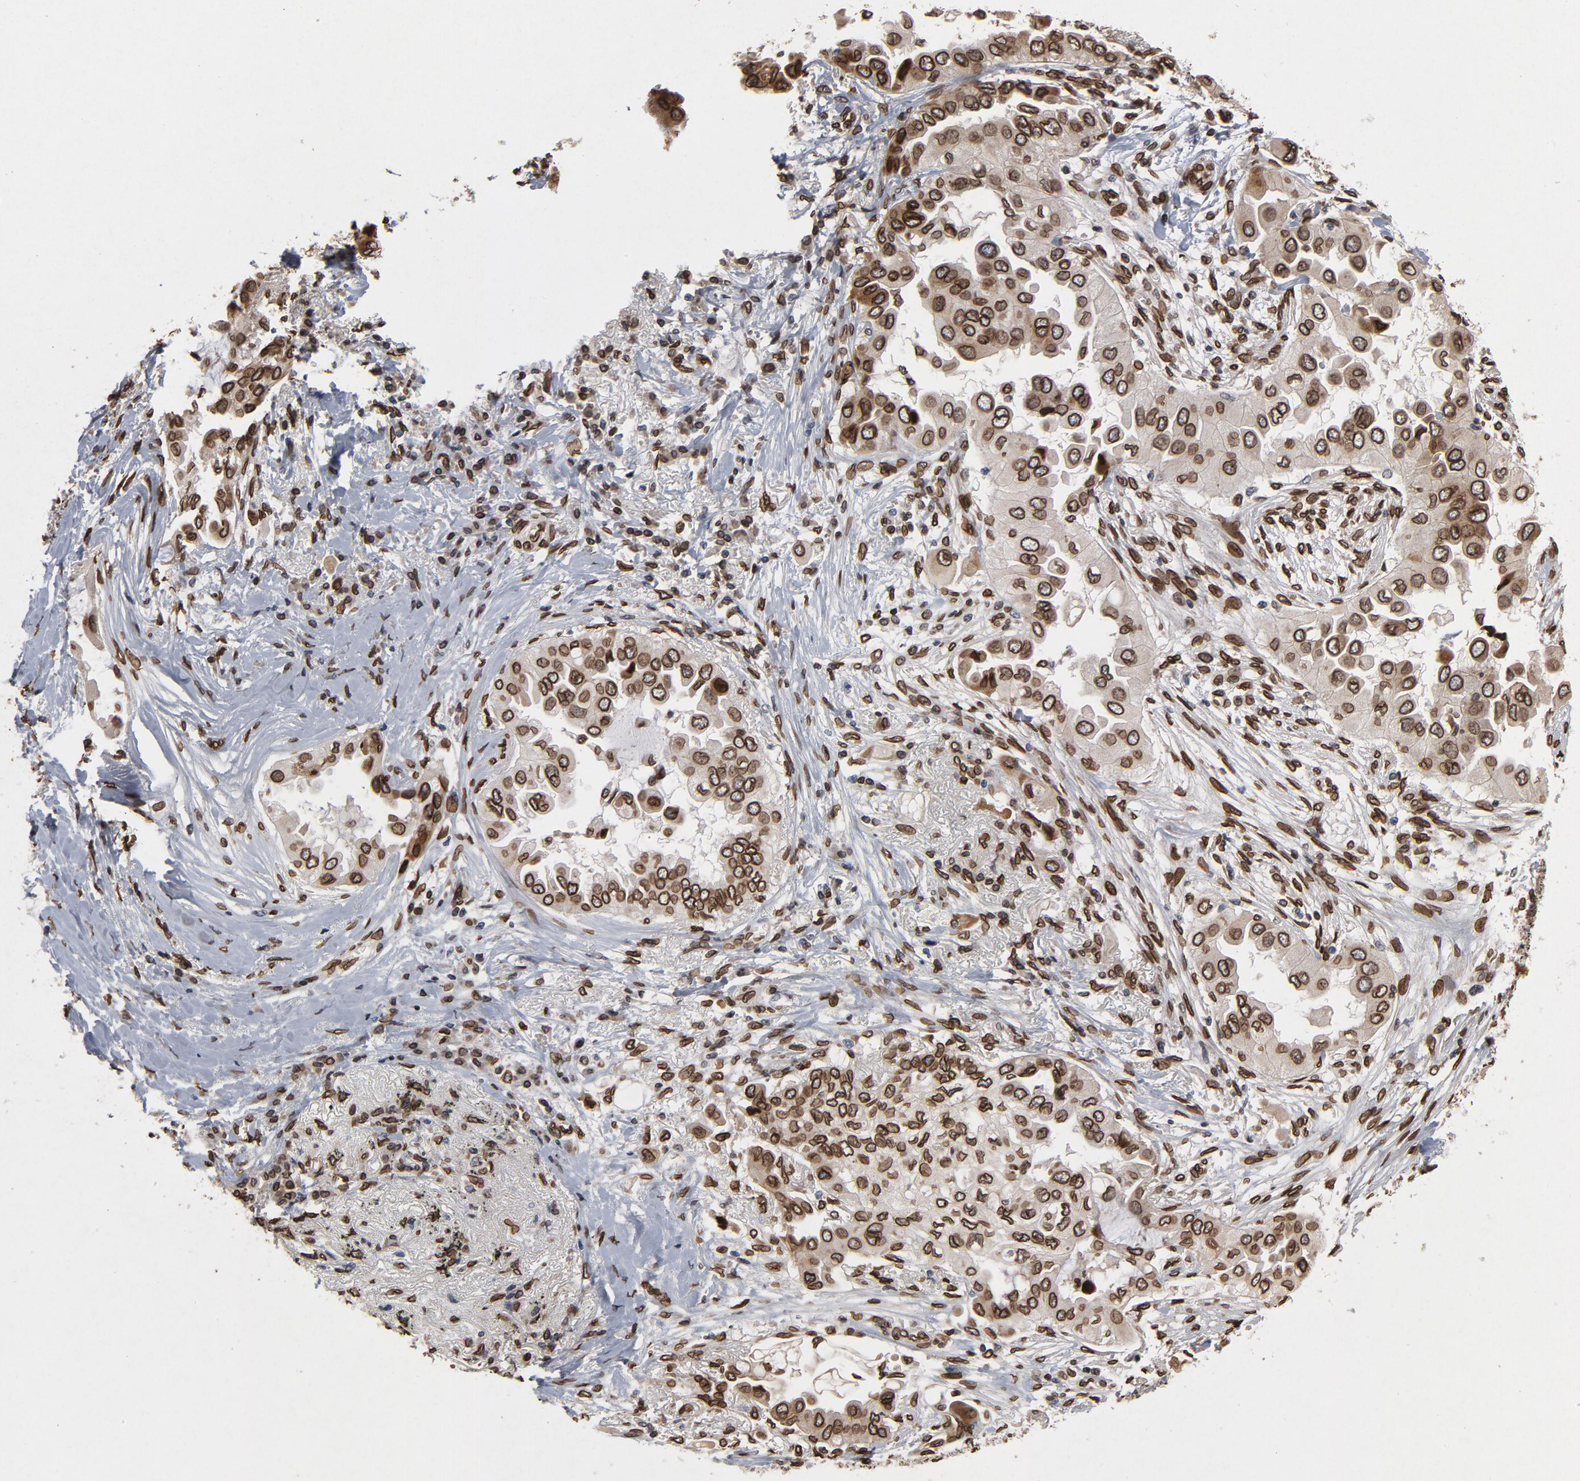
{"staining": {"intensity": "strong", "quantity": ">75%", "location": "cytoplasmic/membranous,nuclear"}, "tissue": "lung cancer", "cell_type": "Tumor cells", "image_type": "cancer", "snomed": [{"axis": "morphology", "description": "Adenocarcinoma, NOS"}, {"axis": "topography", "description": "Lung"}], "caption": "Lung cancer tissue demonstrates strong cytoplasmic/membranous and nuclear expression in approximately >75% of tumor cells (brown staining indicates protein expression, while blue staining denotes nuclei).", "gene": "LMNA", "patient": {"sex": "female", "age": 76}}